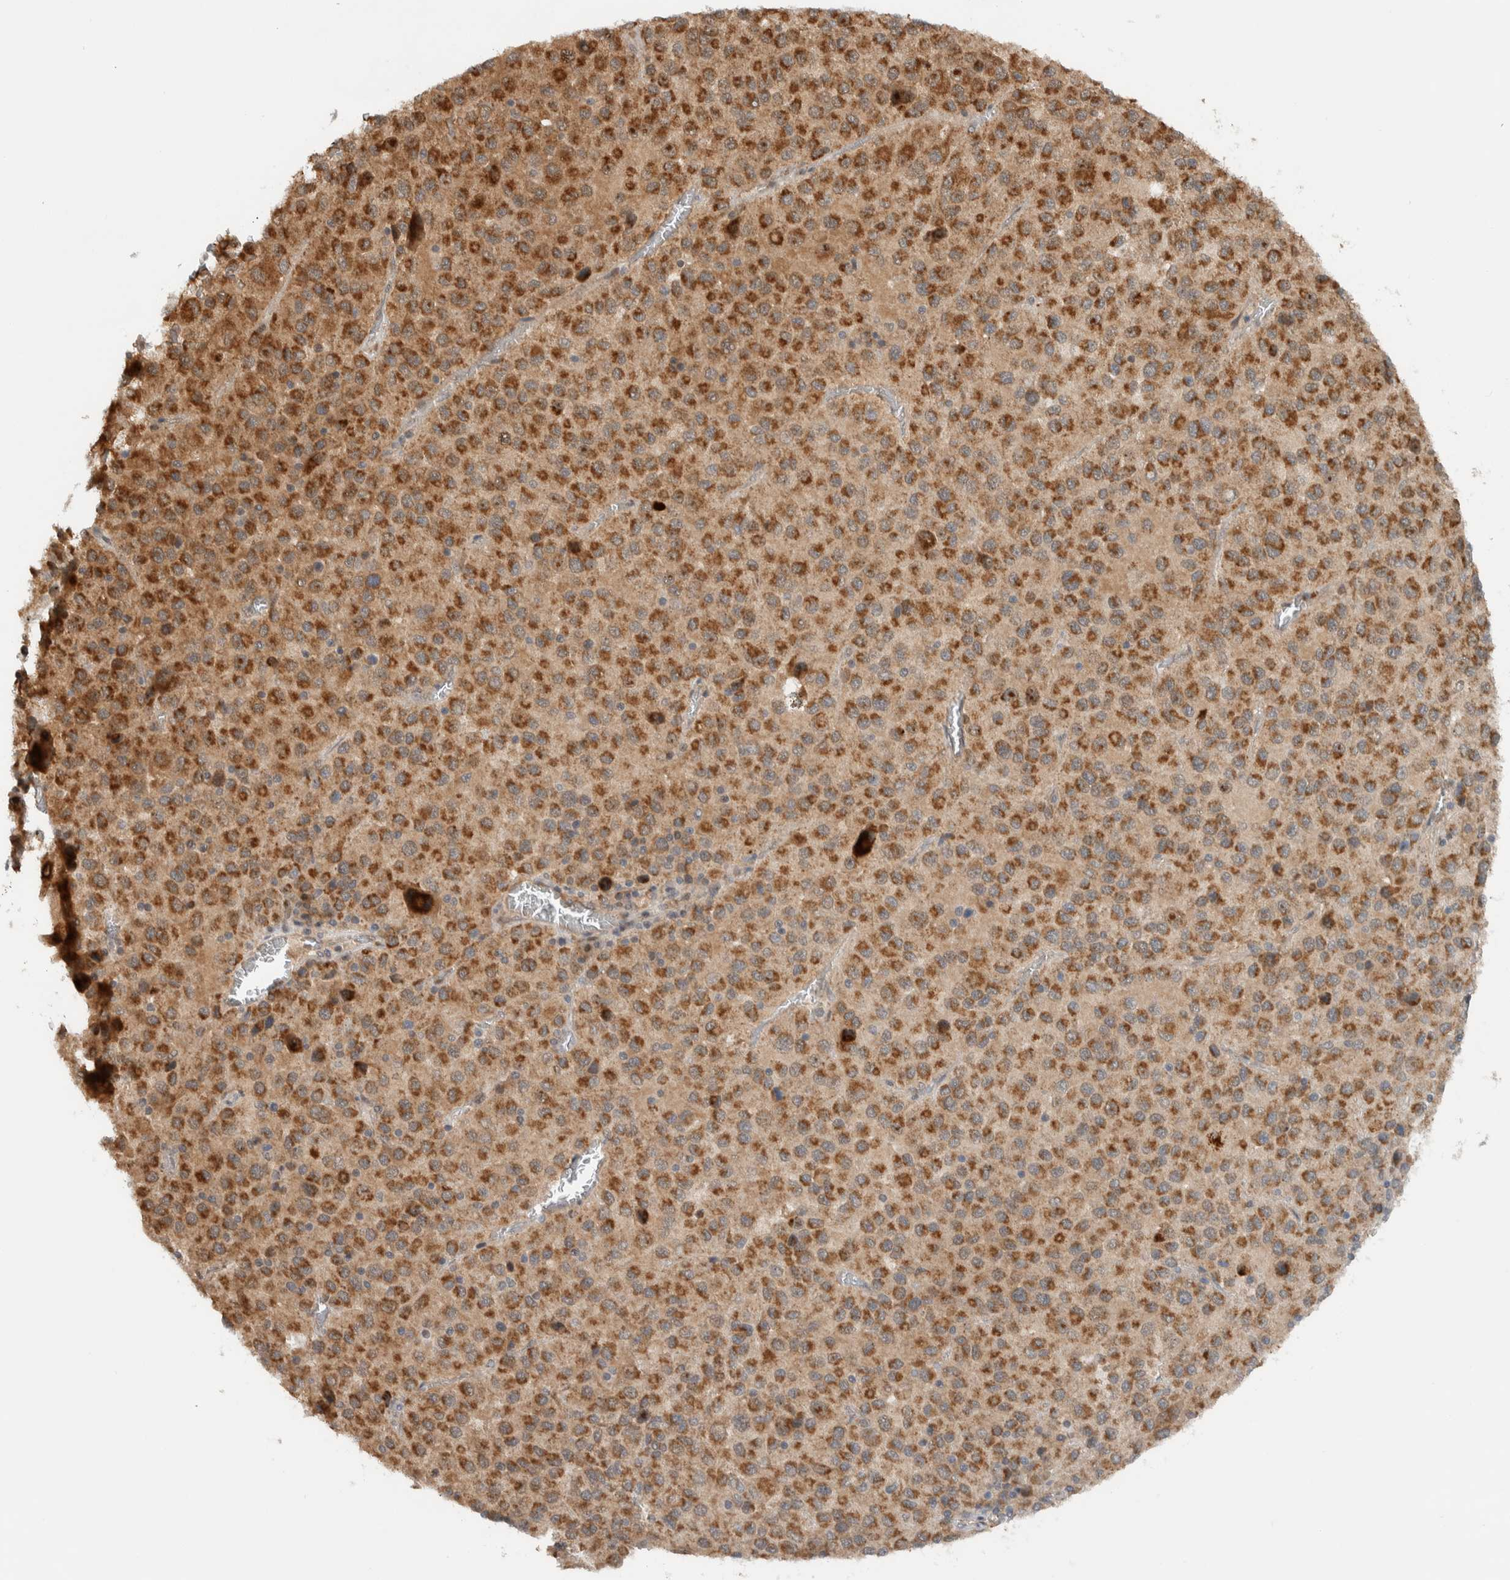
{"staining": {"intensity": "moderate", "quantity": ">75%", "location": "cytoplasmic/membranous"}, "tissue": "melanoma", "cell_type": "Tumor cells", "image_type": "cancer", "snomed": [{"axis": "morphology", "description": "Malignant melanoma, Metastatic site"}, {"axis": "topography", "description": "Lung"}], "caption": "An image showing moderate cytoplasmic/membranous expression in approximately >75% of tumor cells in melanoma, as visualized by brown immunohistochemical staining.", "gene": "KLHL6", "patient": {"sex": "male", "age": 64}}